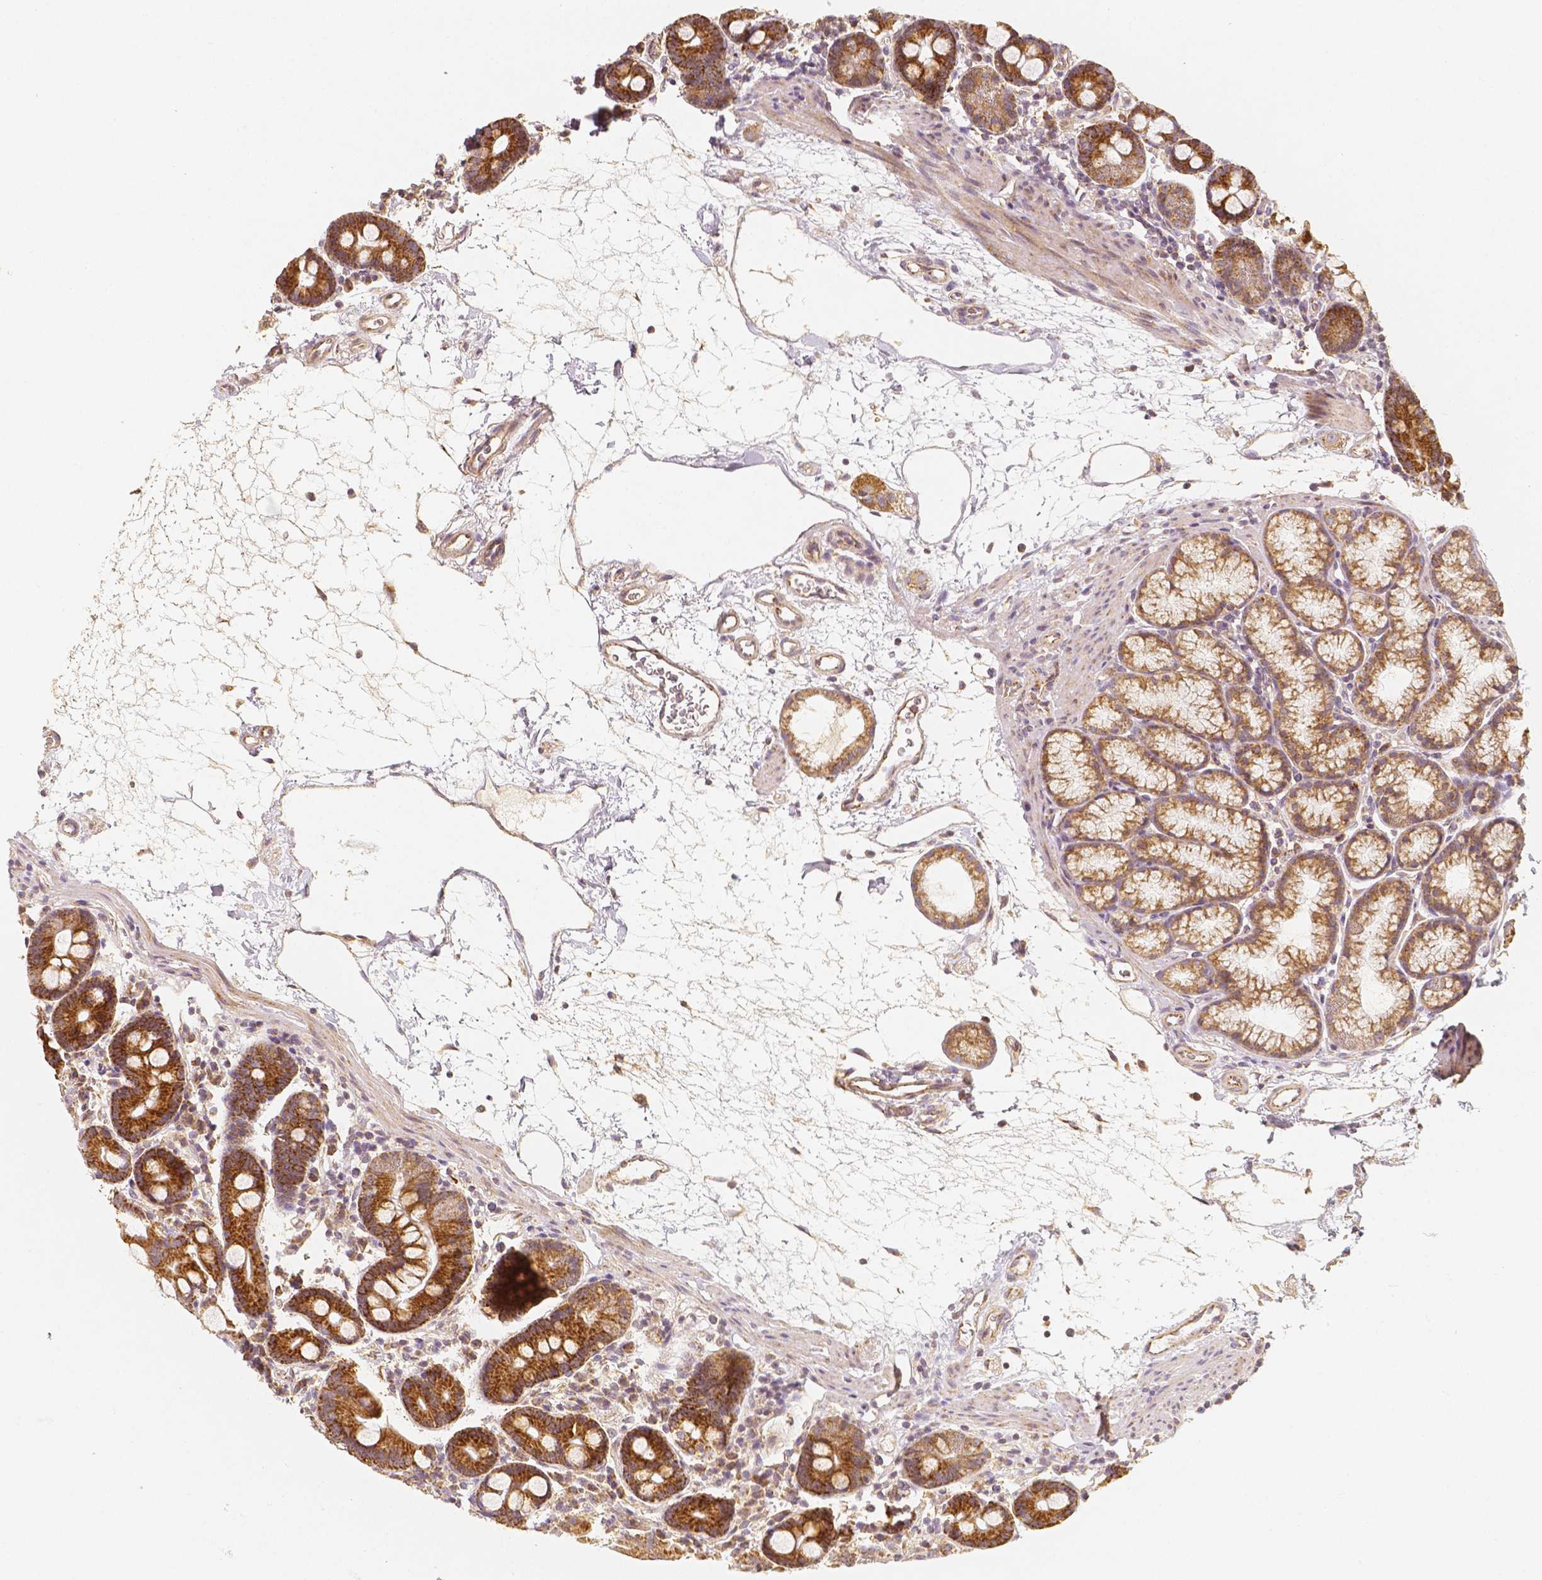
{"staining": {"intensity": "strong", "quantity": ">75%", "location": "cytoplasmic/membranous"}, "tissue": "duodenum", "cell_type": "Glandular cells", "image_type": "normal", "snomed": [{"axis": "morphology", "description": "Normal tissue, NOS"}, {"axis": "topography", "description": "Pancreas"}, {"axis": "topography", "description": "Duodenum"}], "caption": "High-power microscopy captured an IHC photomicrograph of unremarkable duodenum, revealing strong cytoplasmic/membranous positivity in about >75% of glandular cells.", "gene": "PGAM5", "patient": {"sex": "male", "age": 59}}